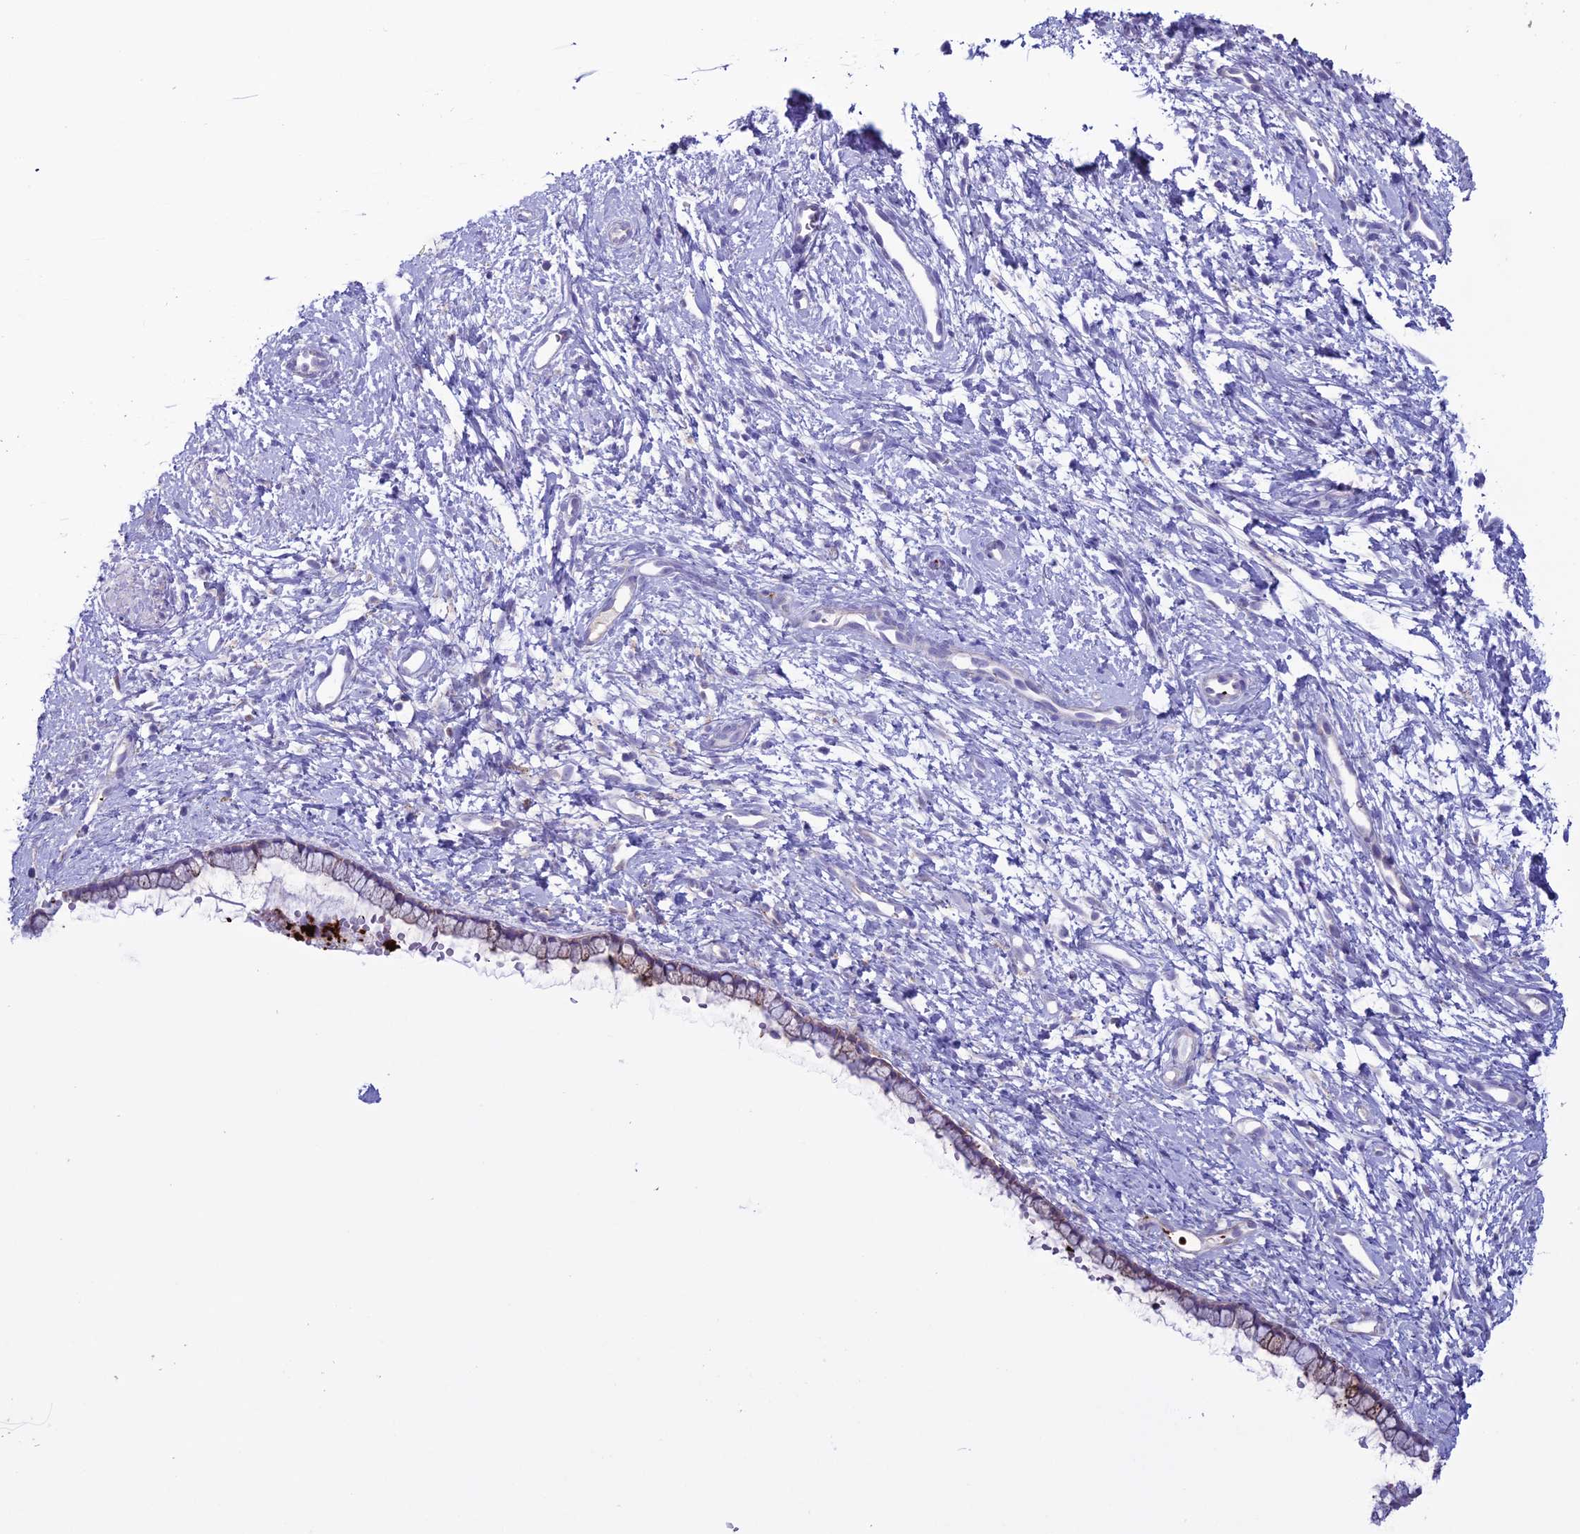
{"staining": {"intensity": "moderate", "quantity": "<25%", "location": "cytoplasmic/membranous"}, "tissue": "cervix", "cell_type": "Glandular cells", "image_type": "normal", "snomed": [{"axis": "morphology", "description": "Normal tissue, NOS"}, {"axis": "topography", "description": "Cervix"}], "caption": "A photomicrograph of cervix stained for a protein exhibits moderate cytoplasmic/membranous brown staining in glandular cells. (Brightfield microscopy of DAB IHC at high magnification).", "gene": "C21orf140", "patient": {"sex": "female", "age": 57}}